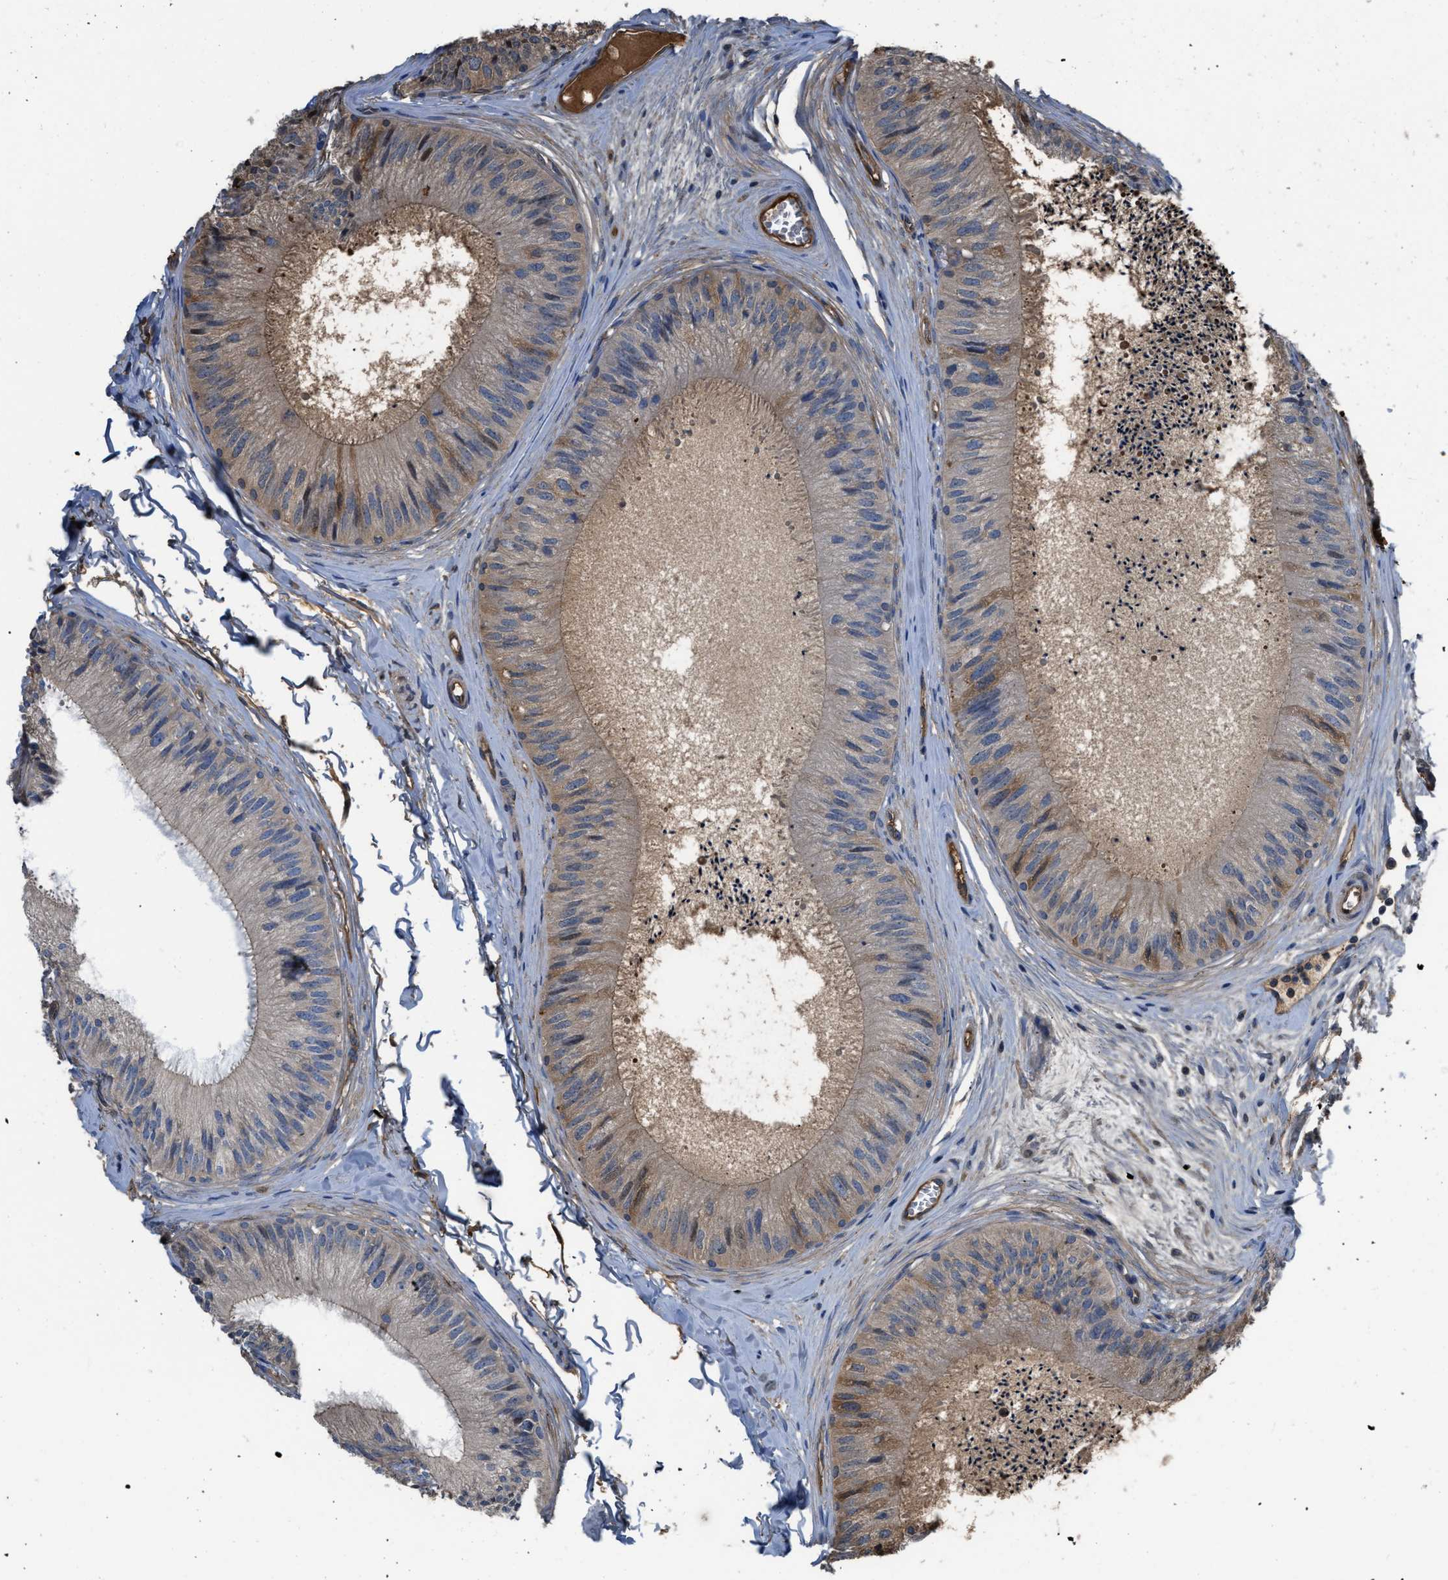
{"staining": {"intensity": "weak", "quantity": "25%-75%", "location": "cytoplasmic/membranous"}, "tissue": "epididymis", "cell_type": "Glandular cells", "image_type": "normal", "snomed": [{"axis": "morphology", "description": "Normal tissue, NOS"}, {"axis": "topography", "description": "Epididymis"}], "caption": "The image exhibits staining of unremarkable epididymis, revealing weak cytoplasmic/membranous protein staining (brown color) within glandular cells.", "gene": "TRIOBP", "patient": {"sex": "male", "age": 31}}